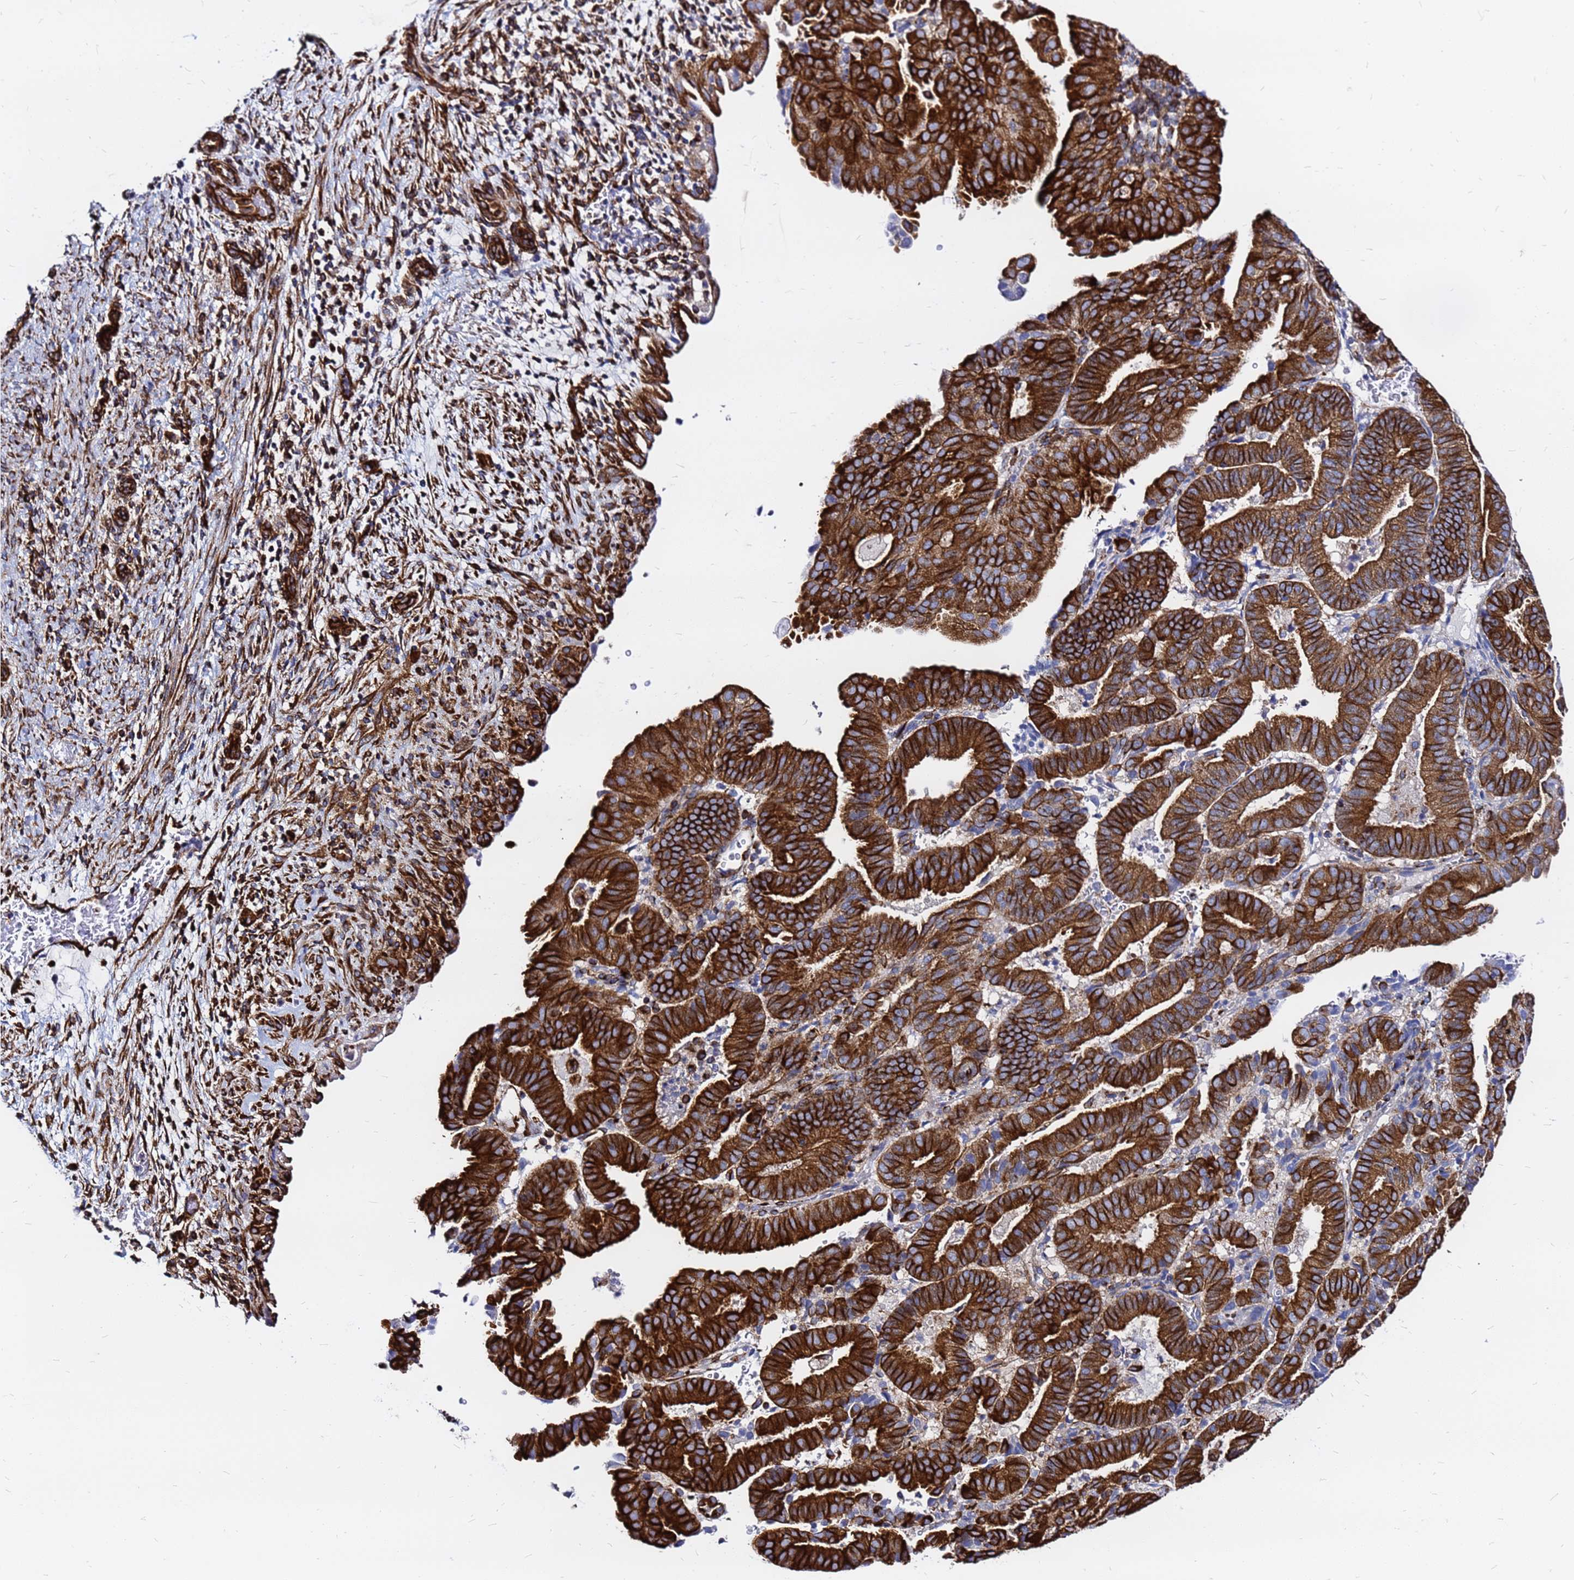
{"staining": {"intensity": "strong", "quantity": ">75%", "location": "cytoplasmic/membranous"}, "tissue": "endometrial cancer", "cell_type": "Tumor cells", "image_type": "cancer", "snomed": [{"axis": "morphology", "description": "Adenocarcinoma, NOS"}, {"axis": "topography", "description": "Endometrium"}], "caption": "IHC of endometrial cancer reveals high levels of strong cytoplasmic/membranous expression in about >75% of tumor cells.", "gene": "TUBA8", "patient": {"sex": "female", "age": 70}}